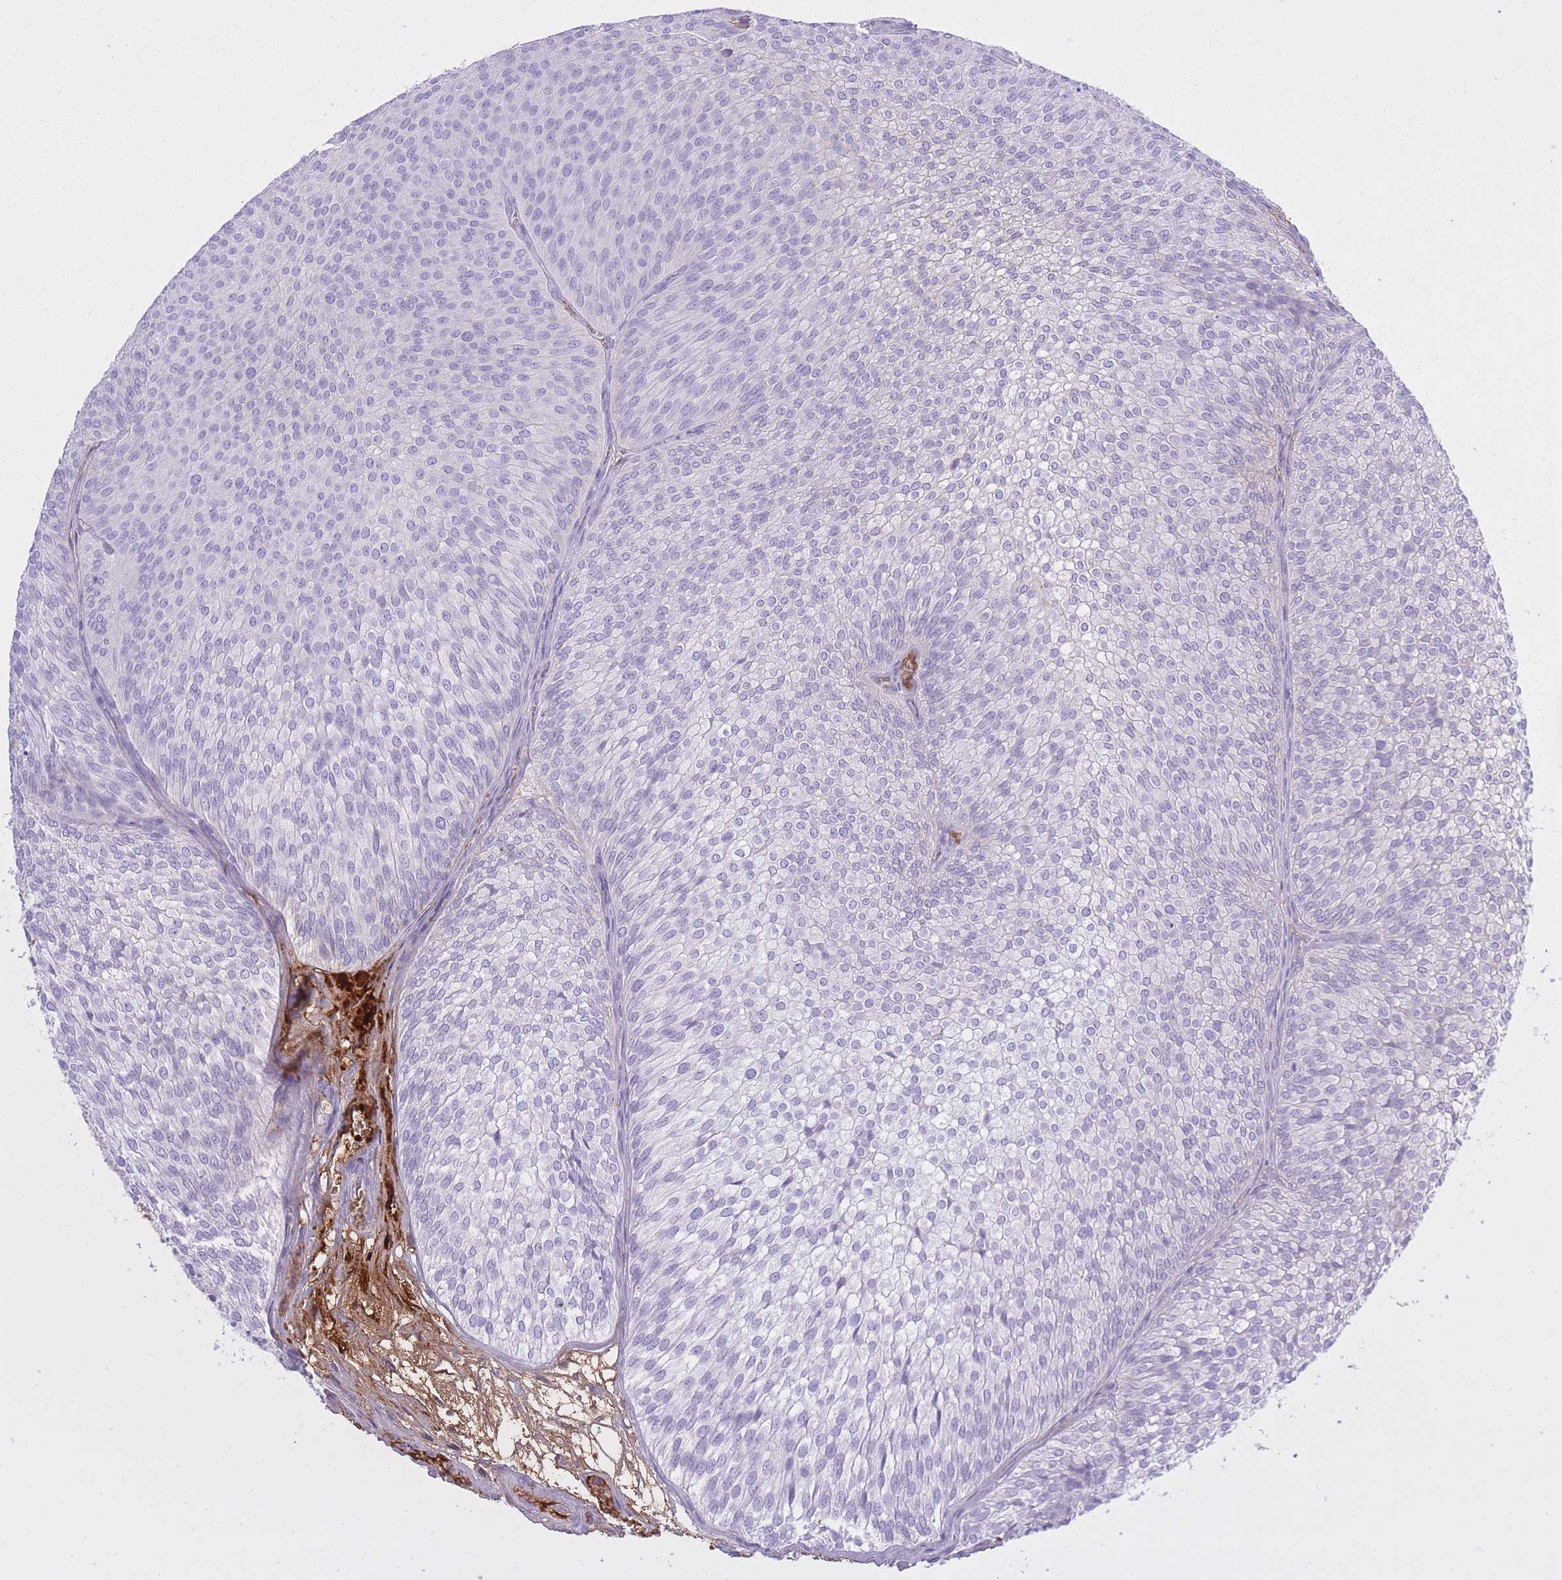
{"staining": {"intensity": "negative", "quantity": "none", "location": "none"}, "tissue": "urothelial cancer", "cell_type": "Tumor cells", "image_type": "cancer", "snomed": [{"axis": "morphology", "description": "Urothelial carcinoma, Low grade"}, {"axis": "topography", "description": "Urinary bladder"}], "caption": "An IHC histopathology image of urothelial cancer is shown. There is no staining in tumor cells of urothelial cancer.", "gene": "AP3S2", "patient": {"sex": "male", "age": 91}}